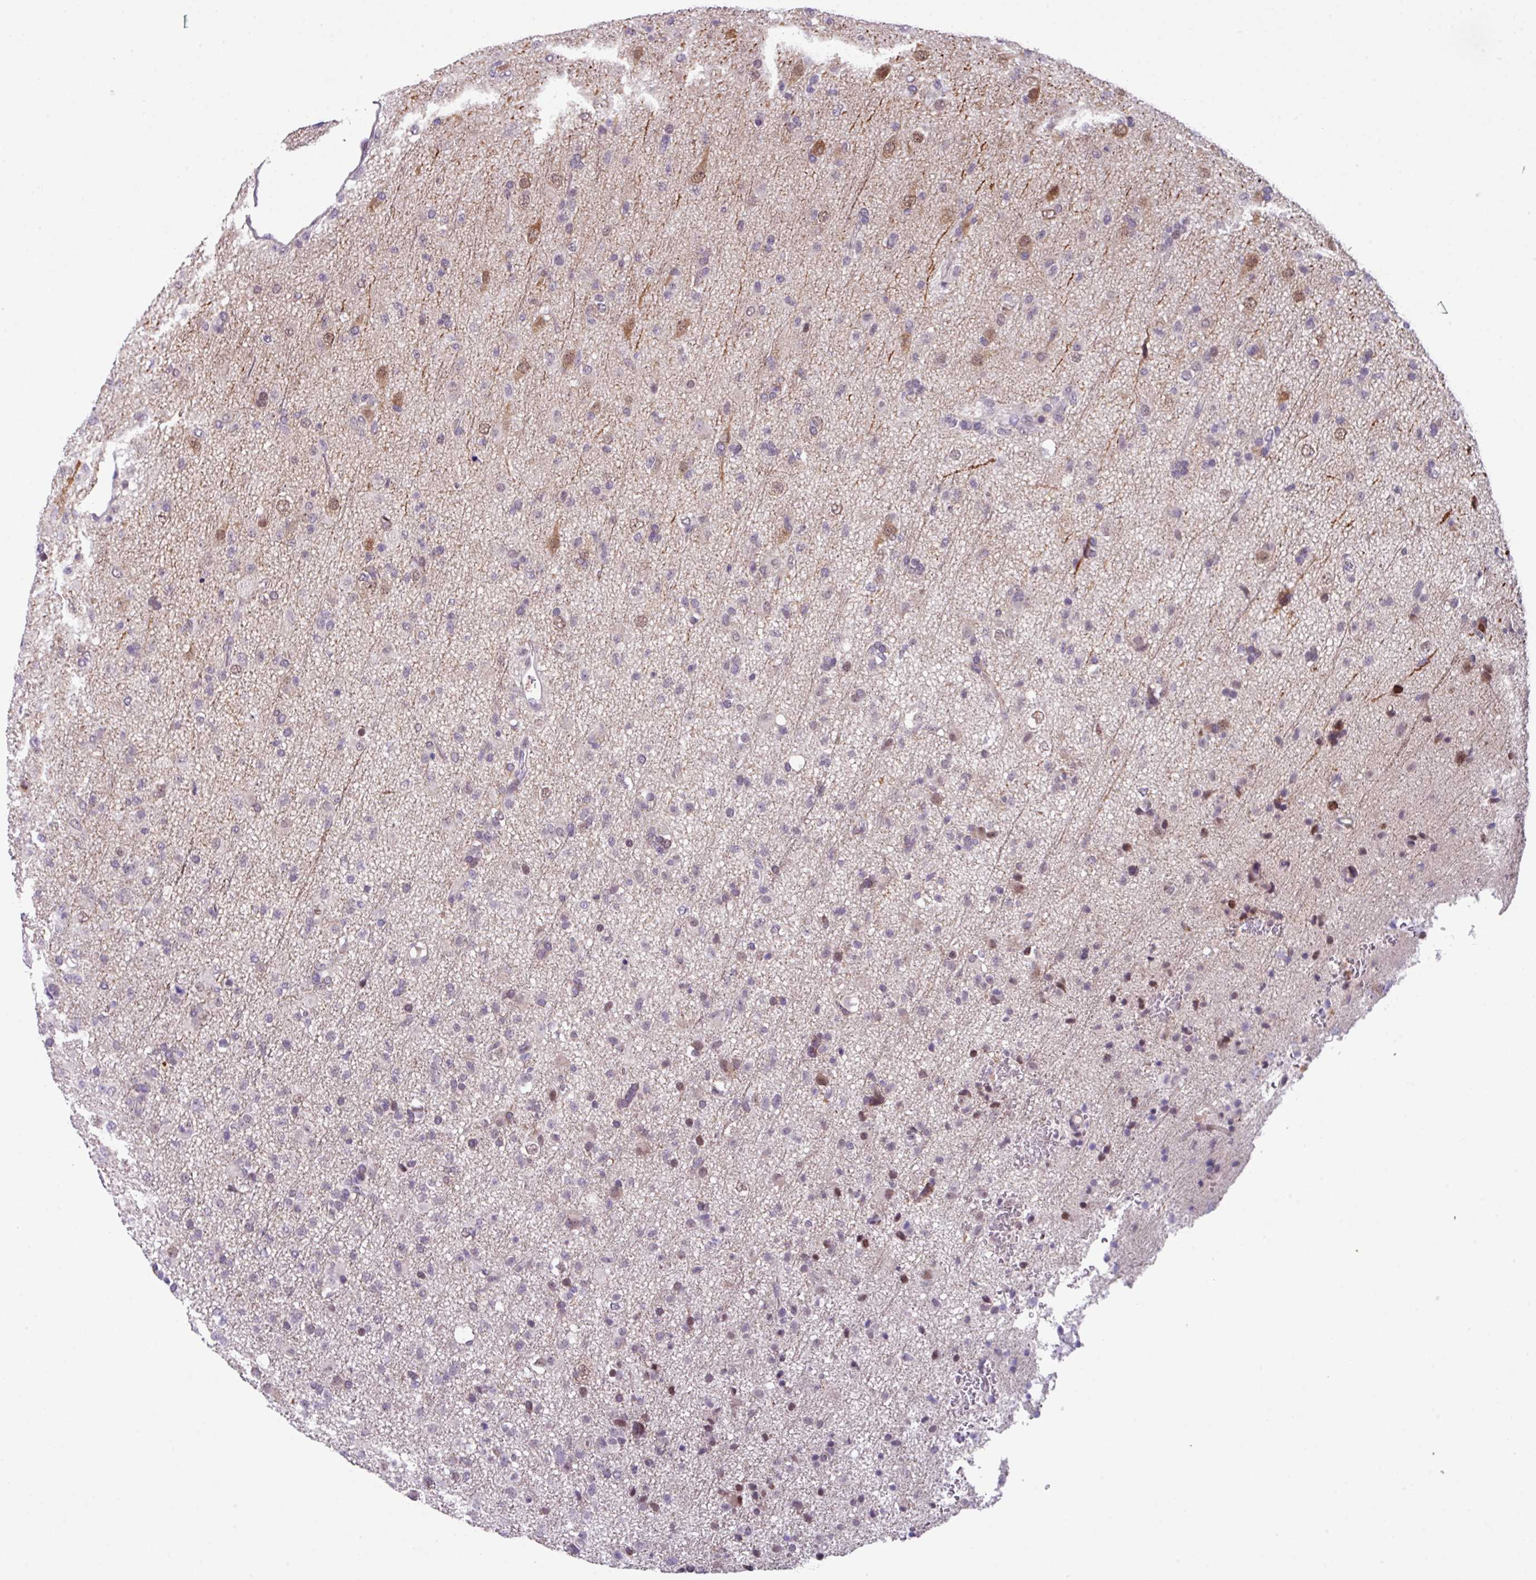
{"staining": {"intensity": "moderate", "quantity": "<25%", "location": "cytoplasmic/membranous,nuclear"}, "tissue": "glioma", "cell_type": "Tumor cells", "image_type": "cancer", "snomed": [{"axis": "morphology", "description": "Glioma, malignant, Low grade"}, {"axis": "topography", "description": "Brain"}], "caption": "Approximately <25% of tumor cells in low-grade glioma (malignant) demonstrate moderate cytoplasmic/membranous and nuclear protein positivity as visualized by brown immunohistochemical staining.", "gene": "ZFP3", "patient": {"sex": "male", "age": 65}}